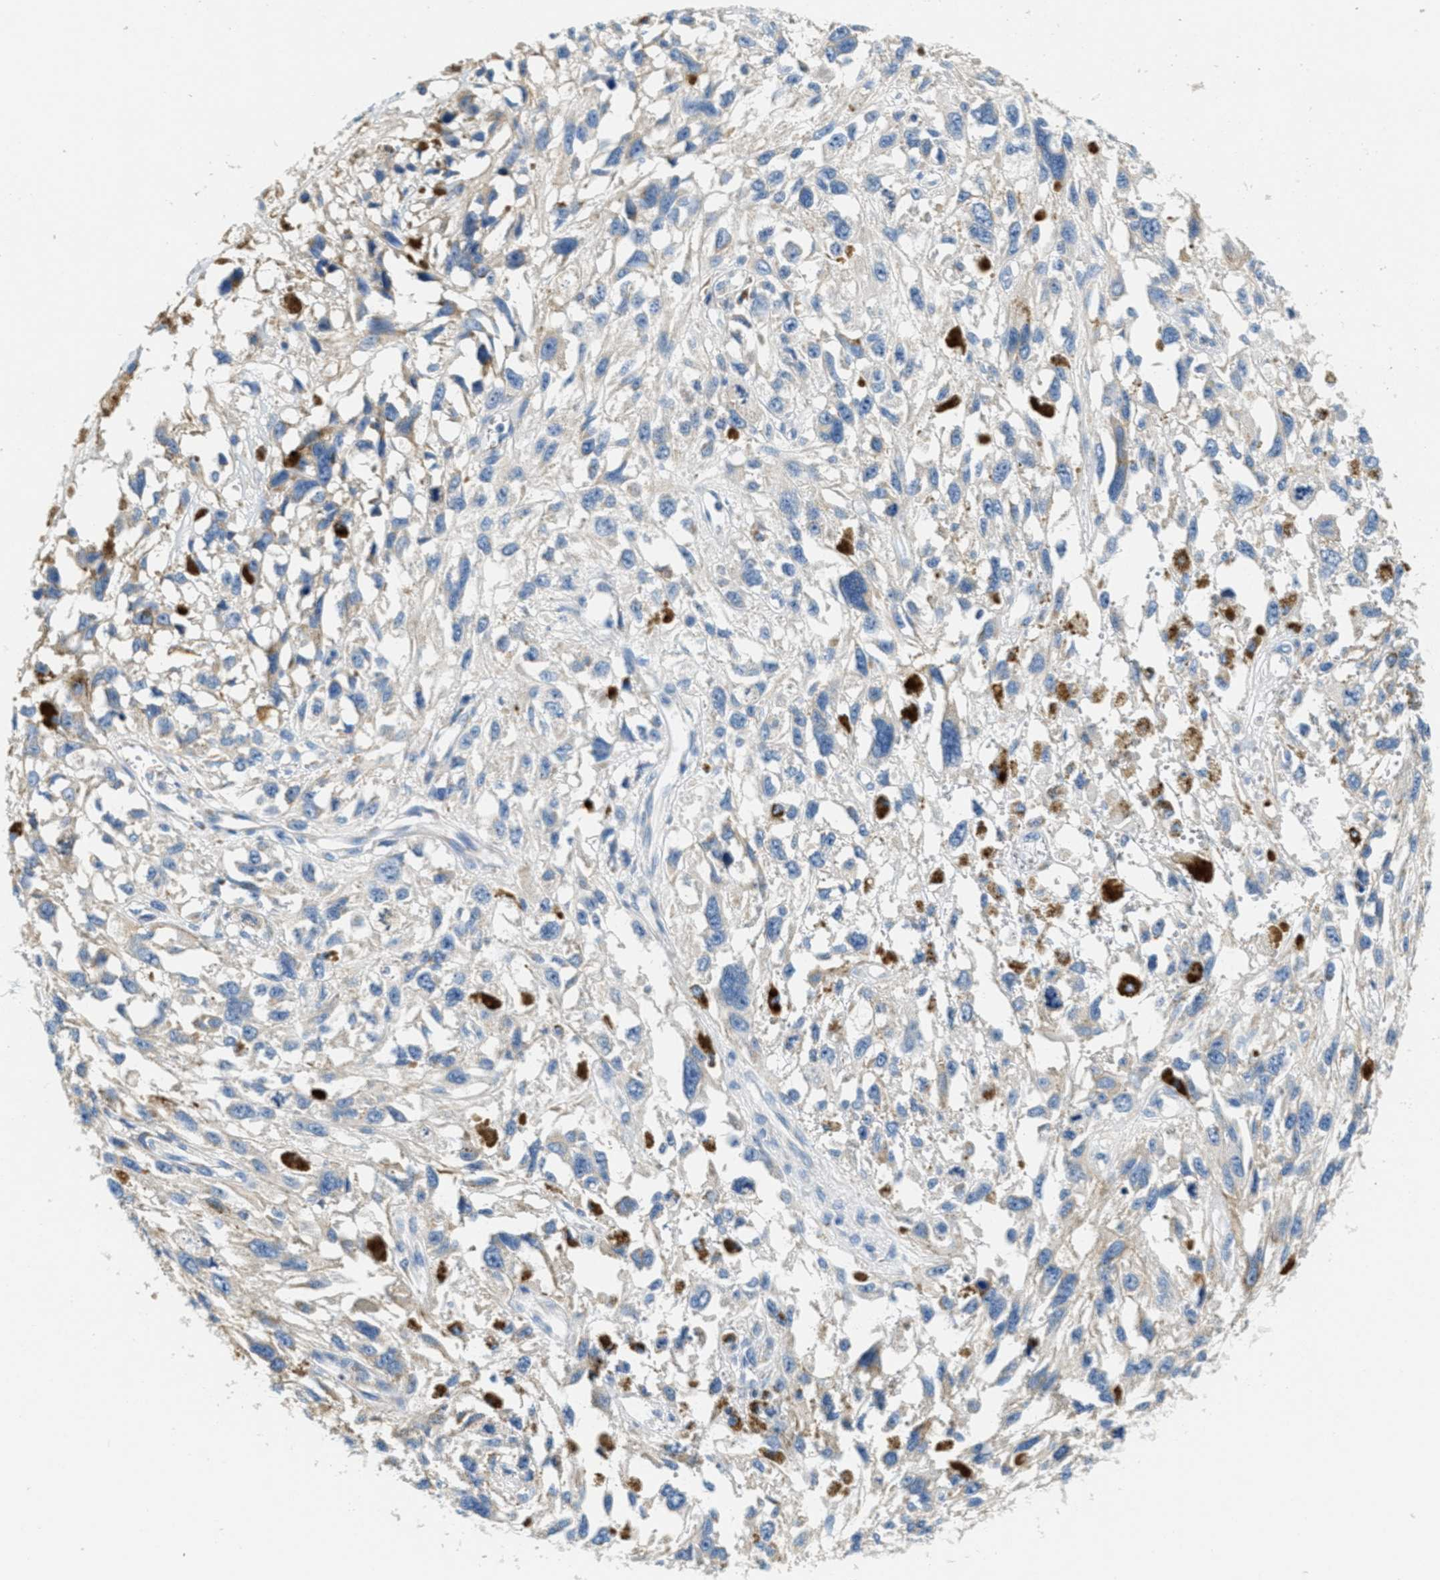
{"staining": {"intensity": "negative", "quantity": "none", "location": "none"}, "tissue": "melanoma", "cell_type": "Tumor cells", "image_type": "cancer", "snomed": [{"axis": "morphology", "description": "Malignant melanoma, Metastatic site"}, {"axis": "topography", "description": "Lymph node"}], "caption": "Tumor cells are negative for protein expression in human melanoma. (Brightfield microscopy of DAB (3,3'-diaminobenzidine) immunohistochemistry at high magnification).", "gene": "CA4", "patient": {"sex": "male", "age": 59}}